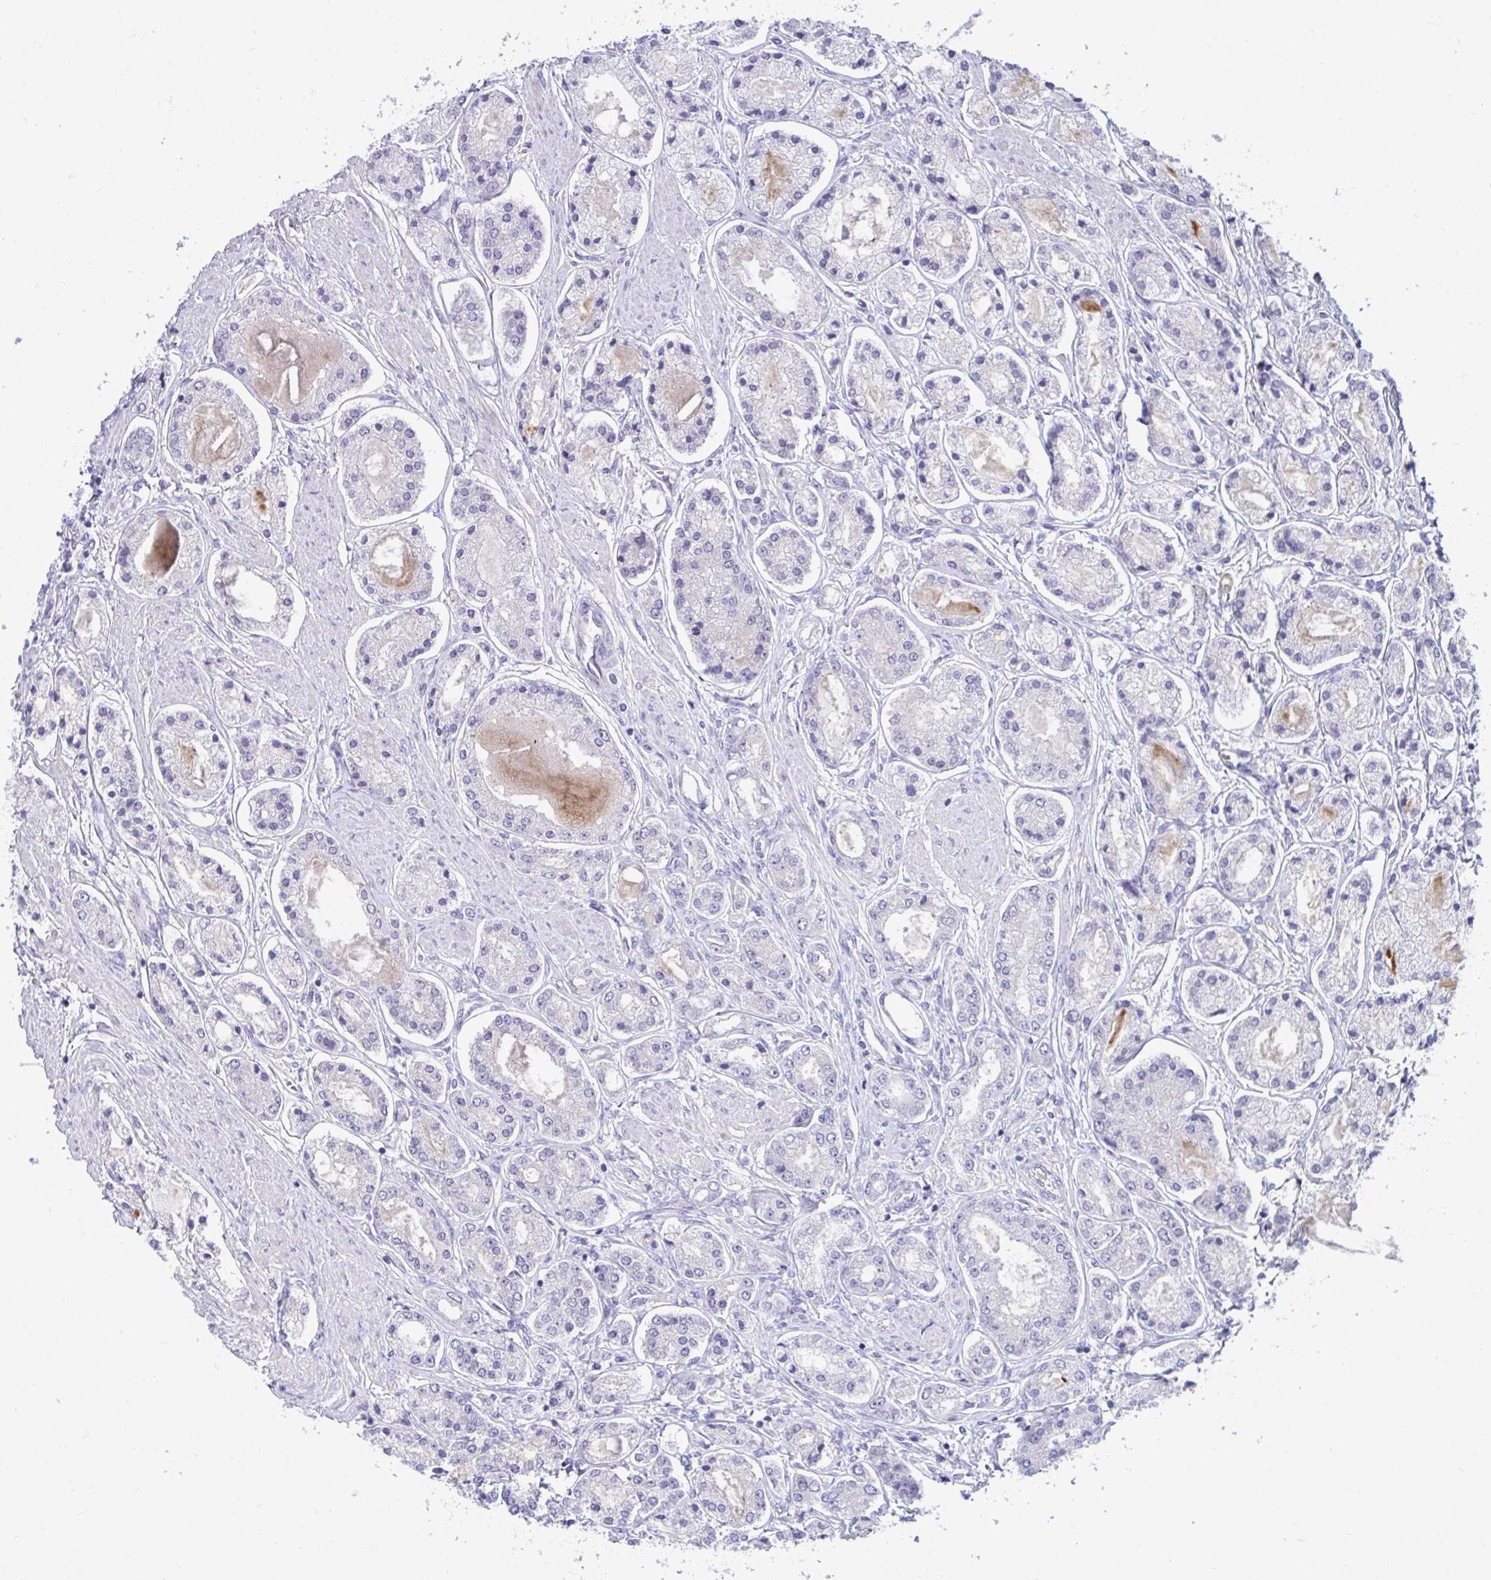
{"staining": {"intensity": "negative", "quantity": "none", "location": "none"}, "tissue": "prostate cancer", "cell_type": "Tumor cells", "image_type": "cancer", "snomed": [{"axis": "morphology", "description": "Adenocarcinoma, High grade"}, {"axis": "topography", "description": "Prostate"}], "caption": "Prostate adenocarcinoma (high-grade) was stained to show a protein in brown. There is no significant expression in tumor cells. (Brightfield microscopy of DAB (3,3'-diaminobenzidine) IHC at high magnification).", "gene": "CENPQ", "patient": {"sex": "male", "age": 66}}